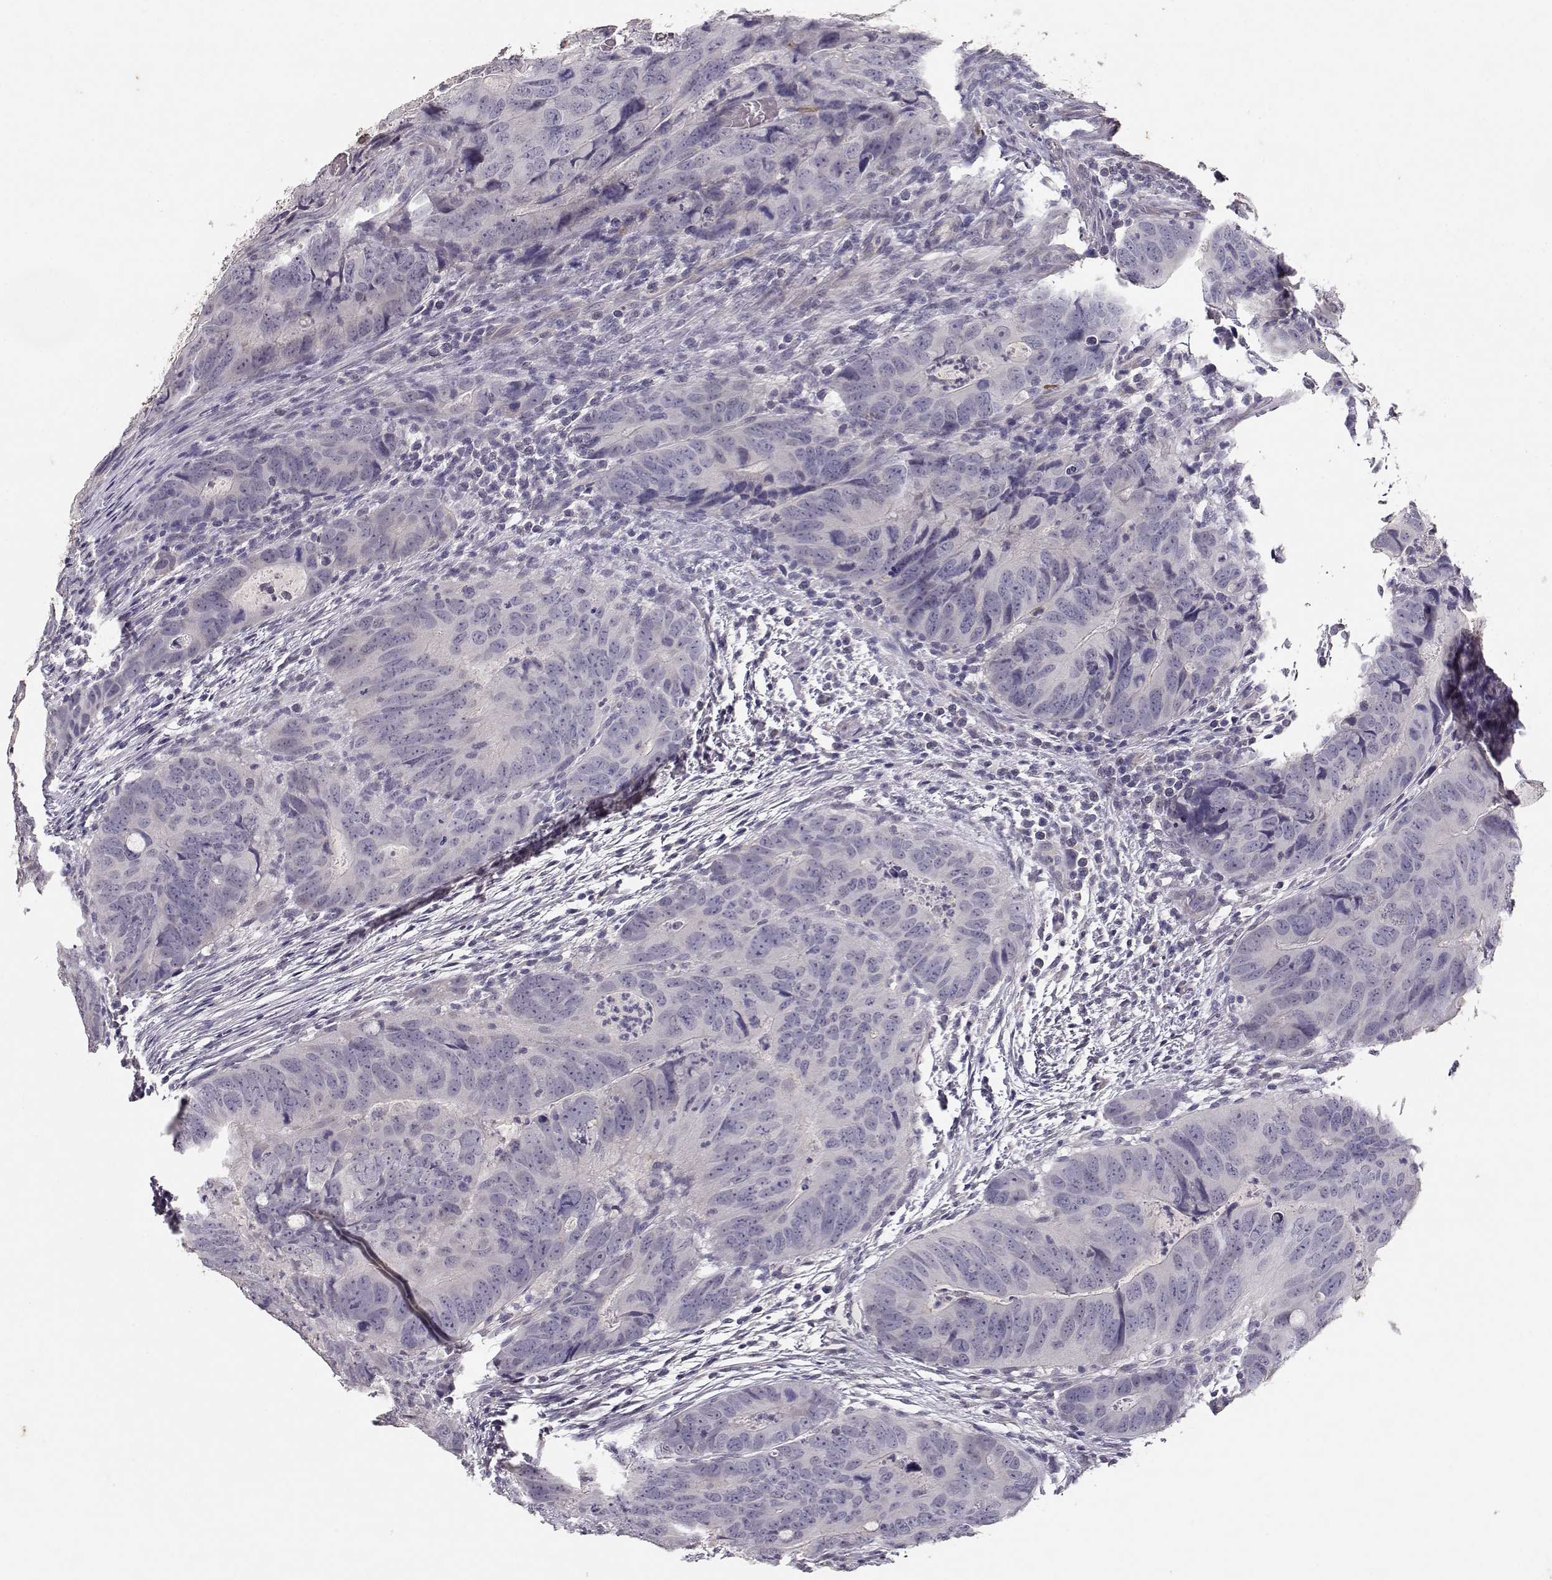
{"staining": {"intensity": "negative", "quantity": "none", "location": "none"}, "tissue": "colorectal cancer", "cell_type": "Tumor cells", "image_type": "cancer", "snomed": [{"axis": "morphology", "description": "Adenocarcinoma, NOS"}, {"axis": "topography", "description": "Colon"}], "caption": "This is an immunohistochemistry (IHC) image of colorectal cancer. There is no staining in tumor cells.", "gene": "LAMA5", "patient": {"sex": "male", "age": 79}}